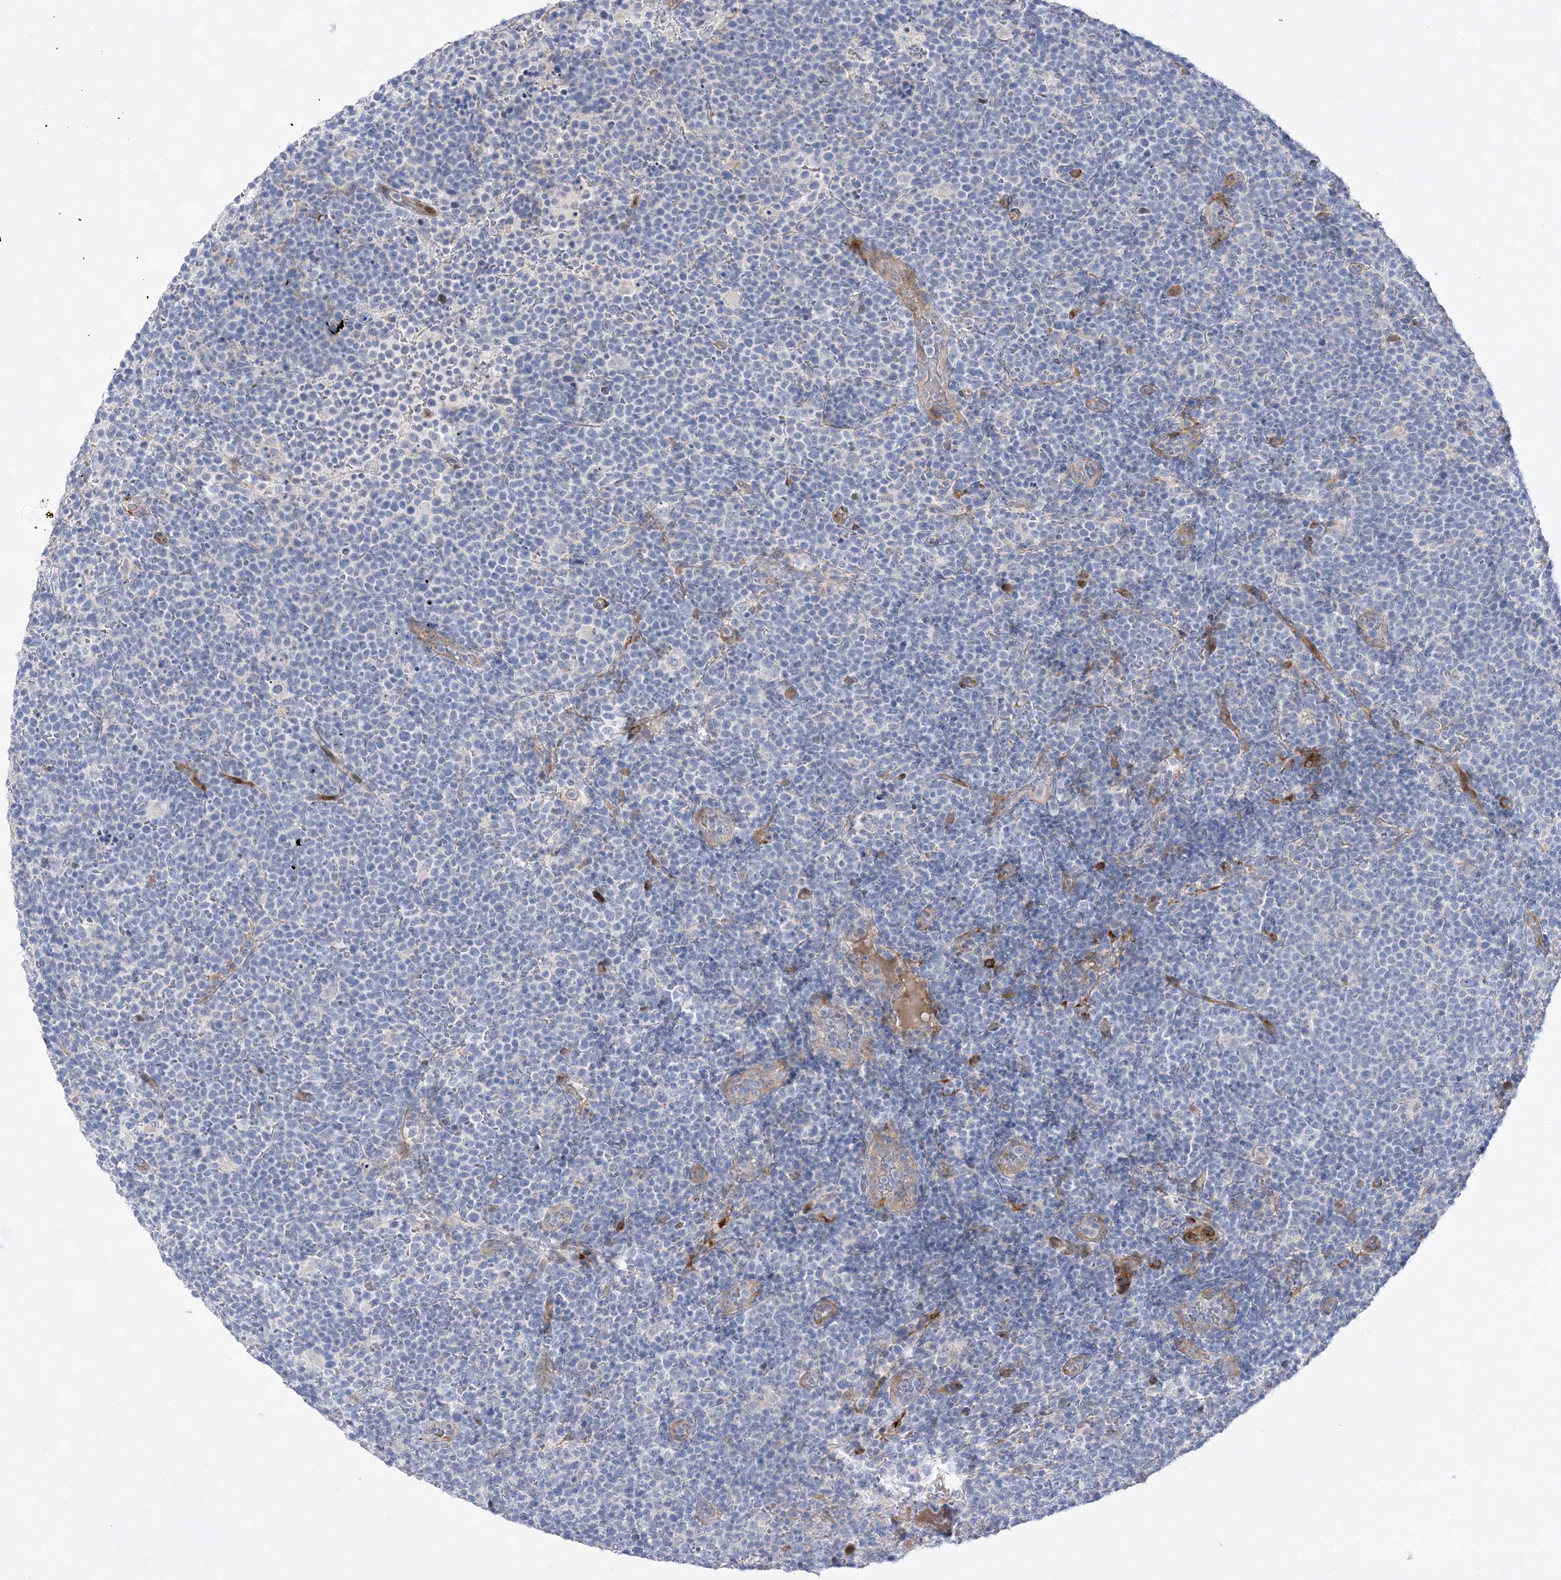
{"staining": {"intensity": "negative", "quantity": "none", "location": "none"}, "tissue": "lymphoma", "cell_type": "Tumor cells", "image_type": "cancer", "snomed": [{"axis": "morphology", "description": "Malignant lymphoma, non-Hodgkin's type, High grade"}, {"axis": "topography", "description": "Lymph node"}], "caption": "The micrograph demonstrates no significant staining in tumor cells of lymphoma.", "gene": "TMEM132B", "patient": {"sex": "male", "age": 61}}